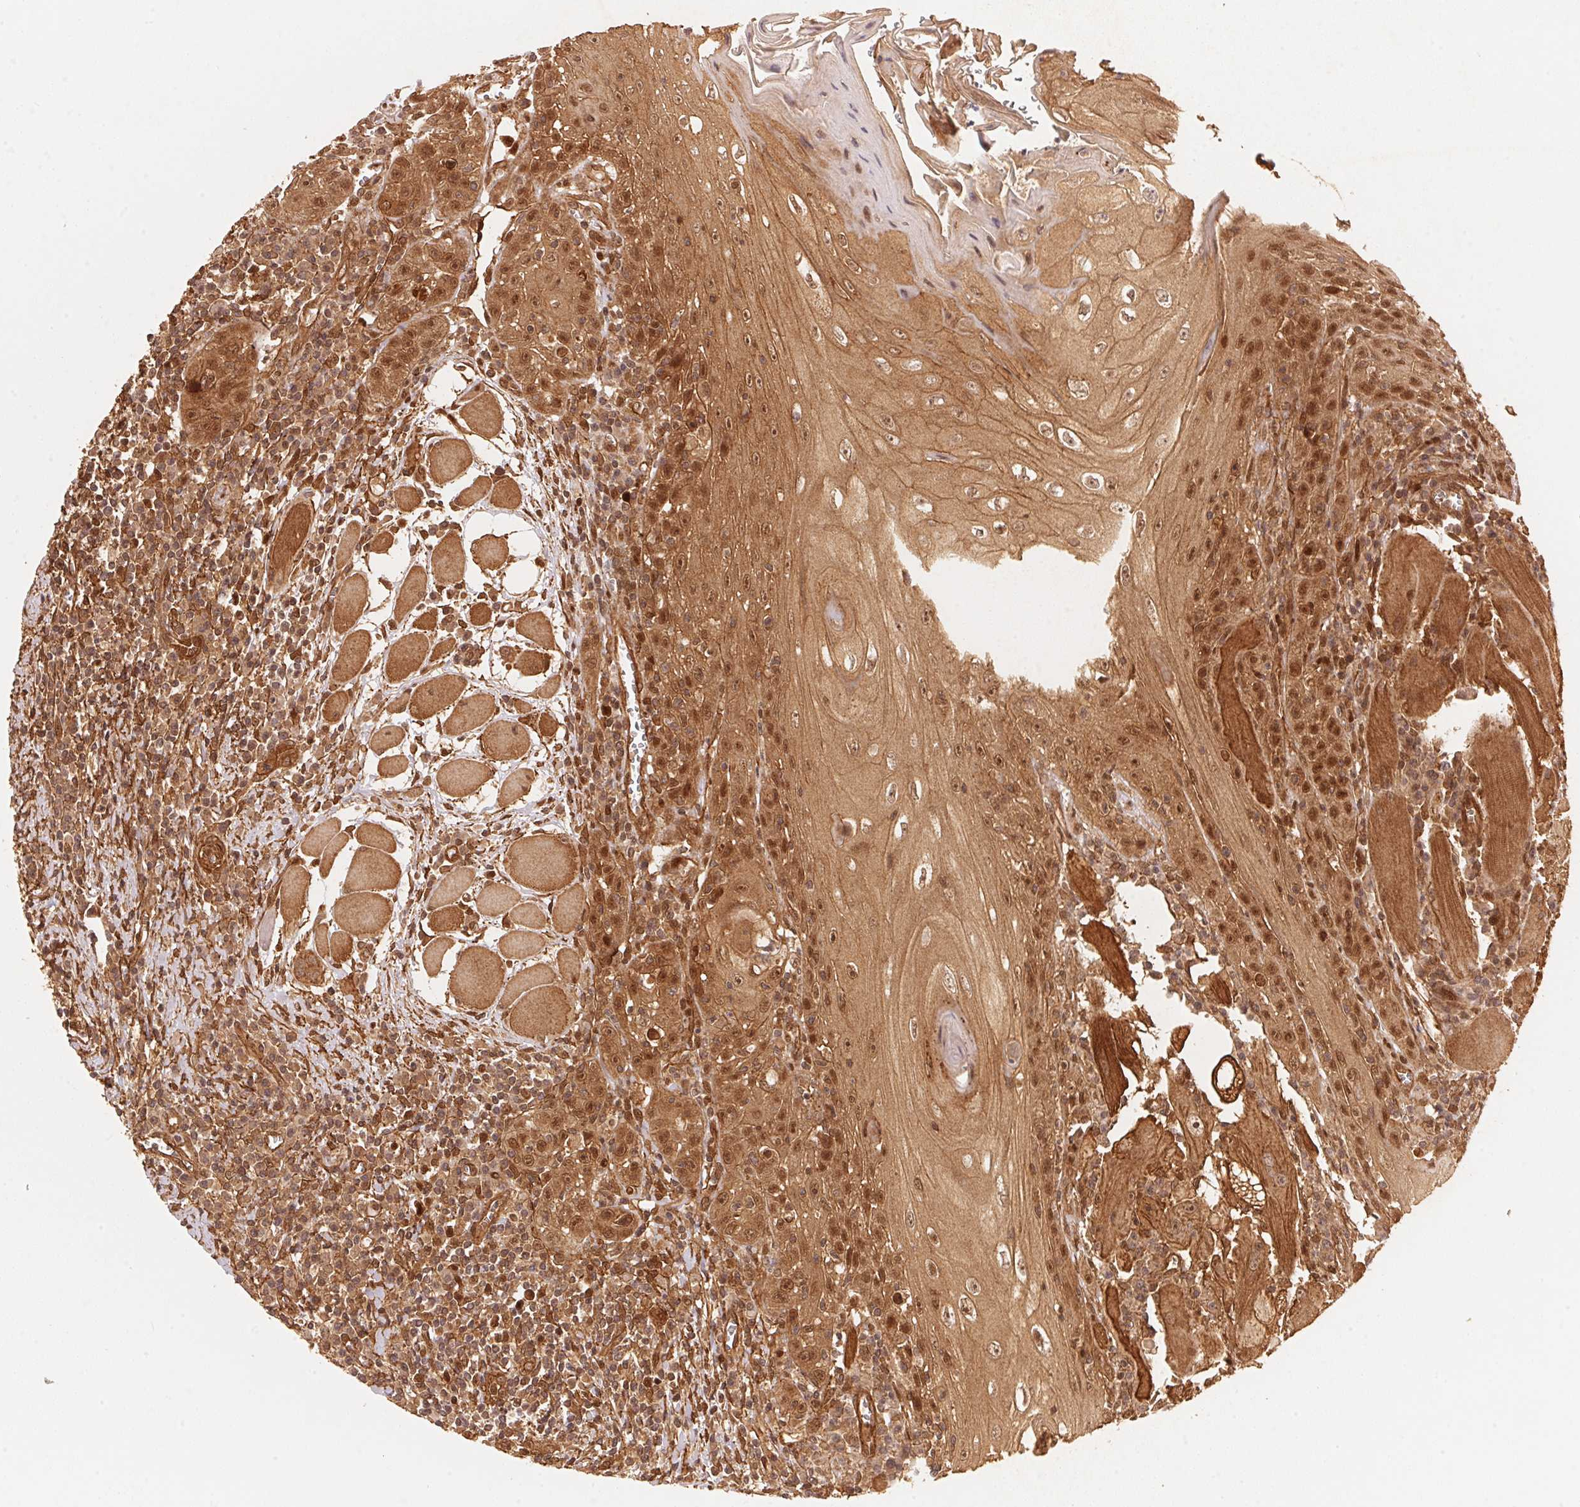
{"staining": {"intensity": "moderate", "quantity": ">75%", "location": "cytoplasmic/membranous,nuclear"}, "tissue": "head and neck cancer", "cell_type": "Tumor cells", "image_type": "cancer", "snomed": [{"axis": "morphology", "description": "Normal tissue, NOS"}, {"axis": "morphology", "description": "Squamous cell carcinoma, NOS"}, {"axis": "topography", "description": "Oral tissue"}, {"axis": "topography", "description": "Head-Neck"}], "caption": "Human squamous cell carcinoma (head and neck) stained for a protein (brown) displays moderate cytoplasmic/membranous and nuclear positive expression in approximately >75% of tumor cells.", "gene": "TNIP2", "patient": {"sex": "male", "age": 52}}